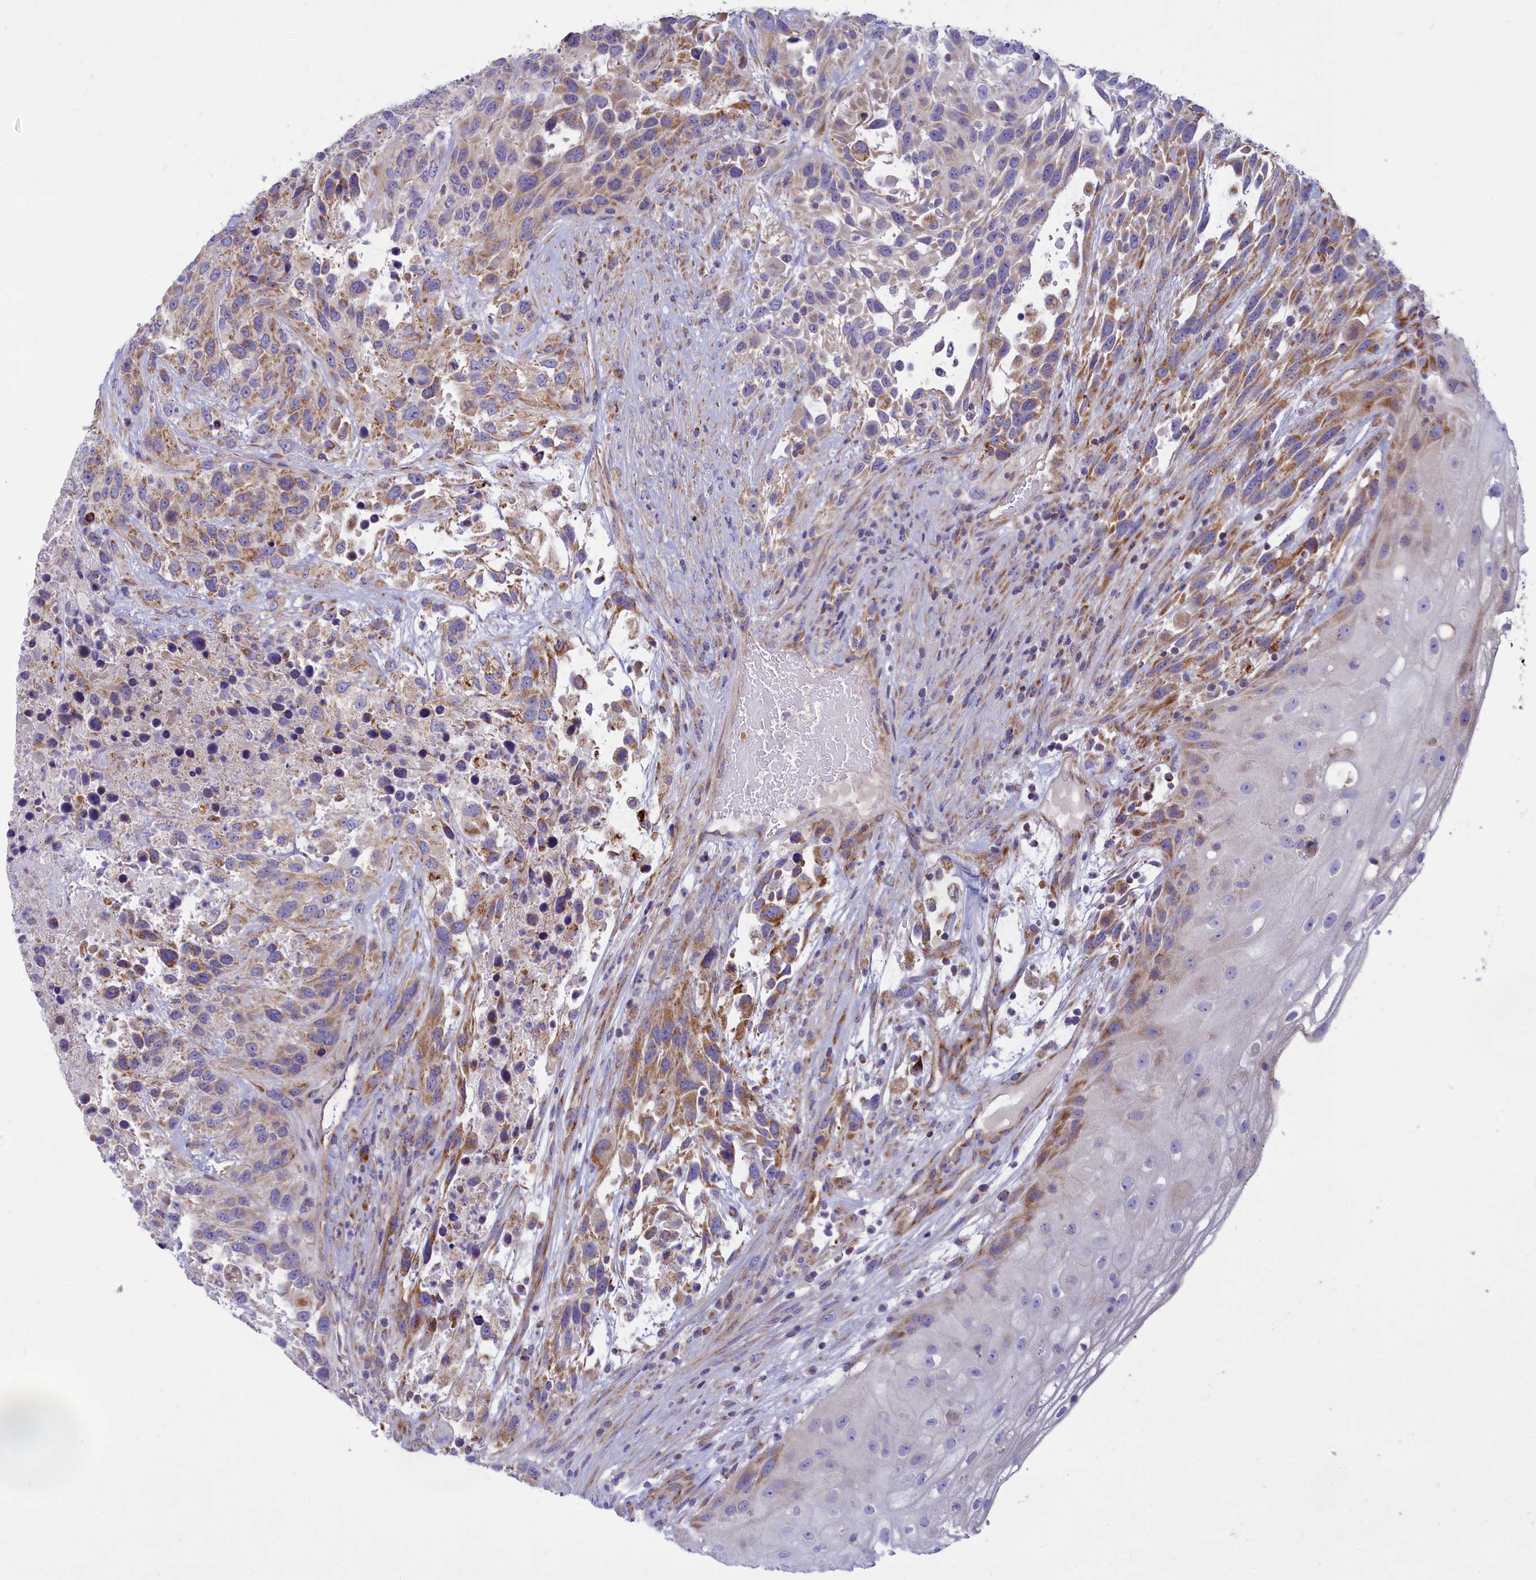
{"staining": {"intensity": "moderate", "quantity": "25%-75%", "location": "cytoplasmic/membranous"}, "tissue": "urothelial cancer", "cell_type": "Tumor cells", "image_type": "cancer", "snomed": [{"axis": "morphology", "description": "Urothelial carcinoma, High grade"}, {"axis": "topography", "description": "Urinary bladder"}], "caption": "Immunohistochemistry image of neoplastic tissue: urothelial carcinoma (high-grade) stained using immunohistochemistry (IHC) displays medium levels of moderate protein expression localized specifically in the cytoplasmic/membranous of tumor cells, appearing as a cytoplasmic/membranous brown color.", "gene": "TMEM30B", "patient": {"sex": "female", "age": 70}}